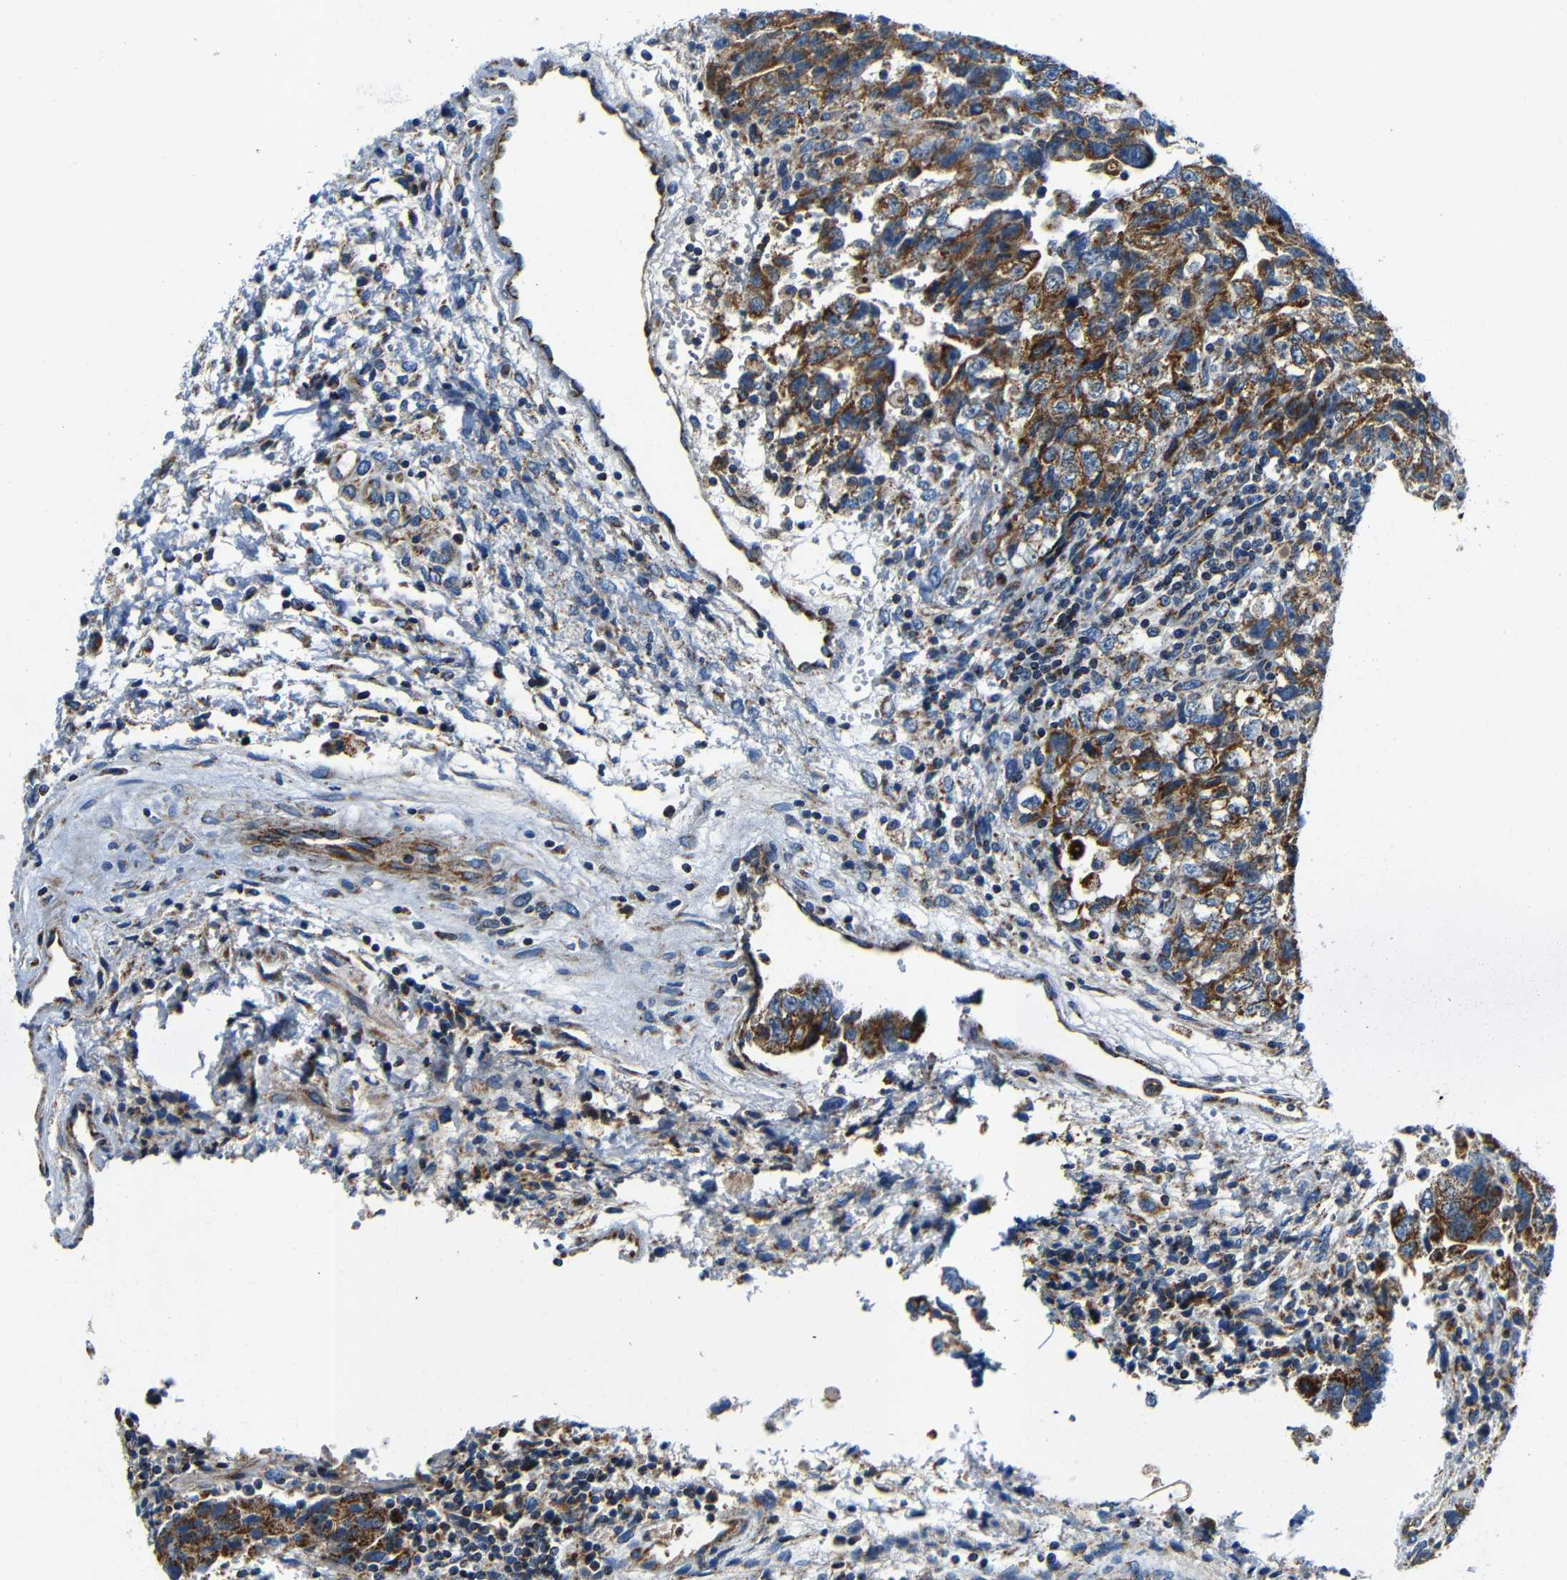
{"staining": {"intensity": "moderate", "quantity": ">75%", "location": "cytoplasmic/membranous"}, "tissue": "testis cancer", "cell_type": "Tumor cells", "image_type": "cancer", "snomed": [{"axis": "morphology", "description": "Carcinoma, Embryonal, NOS"}, {"axis": "topography", "description": "Testis"}], "caption": "IHC of testis embryonal carcinoma displays medium levels of moderate cytoplasmic/membranous expression in about >75% of tumor cells. (Stains: DAB (3,3'-diaminobenzidine) in brown, nuclei in blue, Microscopy: brightfield microscopy at high magnification).", "gene": "GALNT18", "patient": {"sex": "male", "age": 36}}